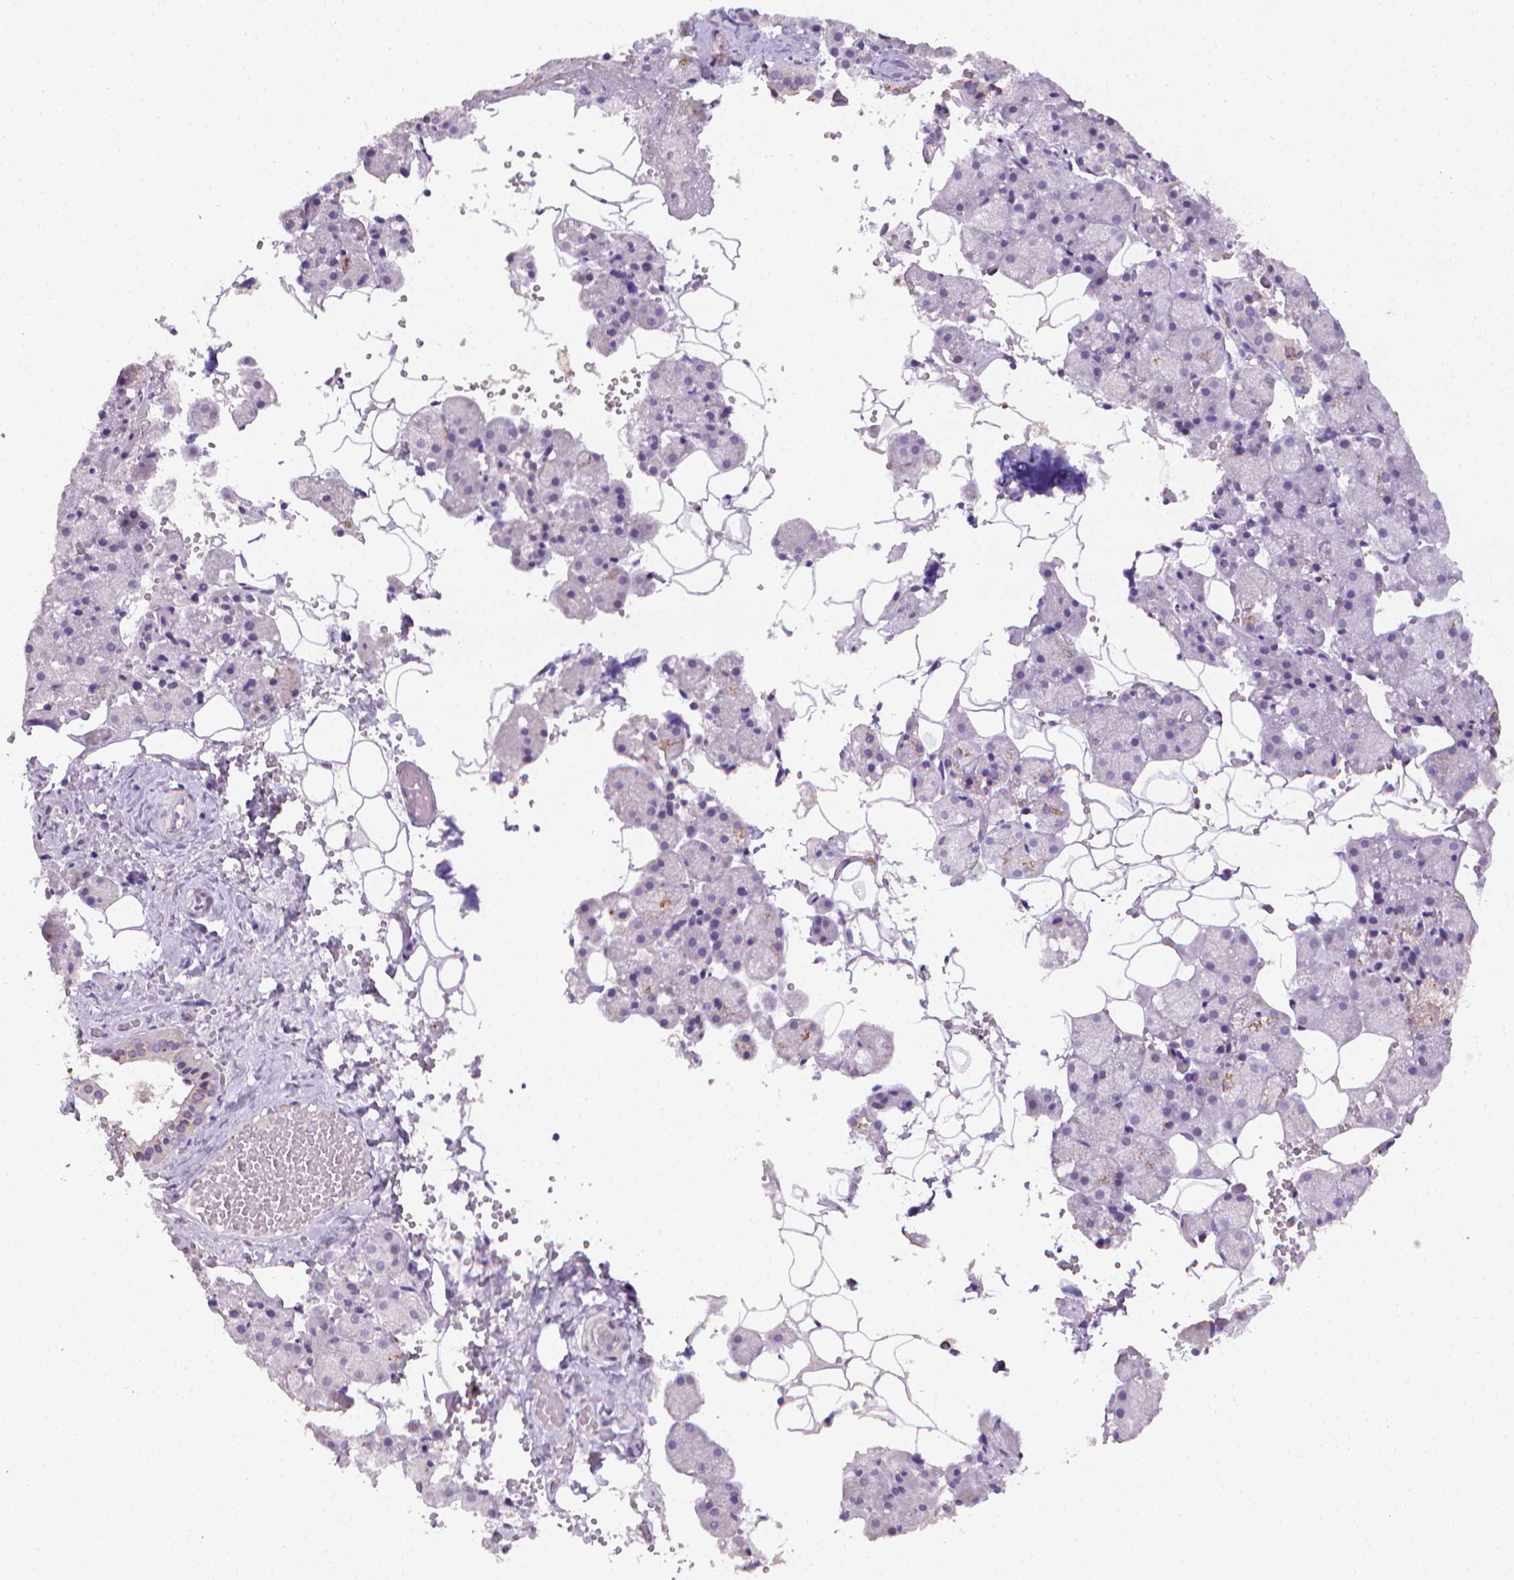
{"staining": {"intensity": "negative", "quantity": "none", "location": "none"}, "tissue": "salivary gland", "cell_type": "Glandular cells", "image_type": "normal", "snomed": [{"axis": "morphology", "description": "Normal tissue, NOS"}, {"axis": "topography", "description": "Salivary gland"}], "caption": "There is no significant staining in glandular cells of salivary gland. (DAB immunohistochemistry (IHC), high magnification).", "gene": "CDKN2D", "patient": {"sex": "male", "age": 38}}